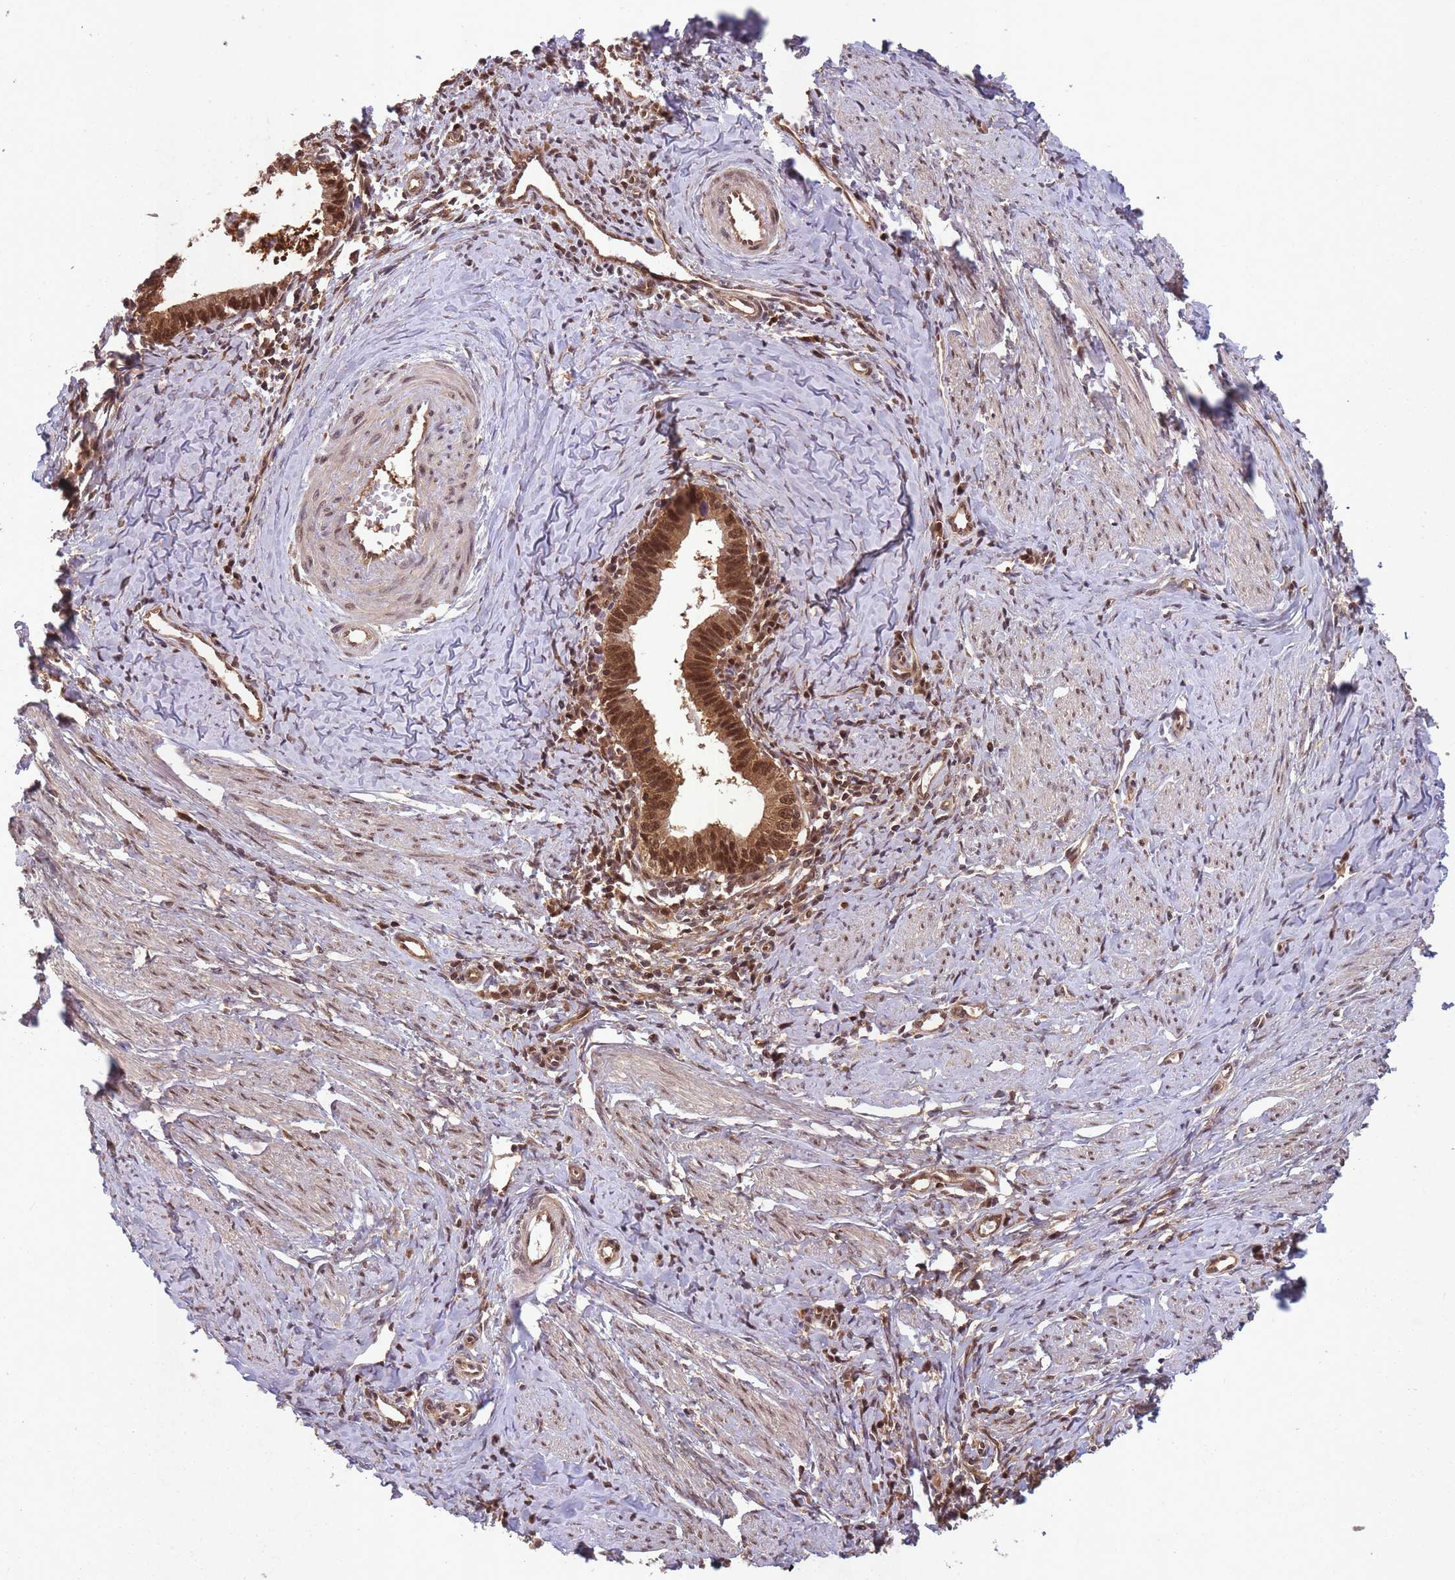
{"staining": {"intensity": "strong", "quantity": ">75%", "location": "cytoplasmic/membranous,nuclear"}, "tissue": "cervical cancer", "cell_type": "Tumor cells", "image_type": "cancer", "snomed": [{"axis": "morphology", "description": "Adenocarcinoma, NOS"}, {"axis": "topography", "description": "Cervix"}], "caption": "Human adenocarcinoma (cervical) stained for a protein (brown) exhibits strong cytoplasmic/membranous and nuclear positive expression in about >75% of tumor cells.", "gene": "PPP6R3", "patient": {"sex": "female", "age": 36}}